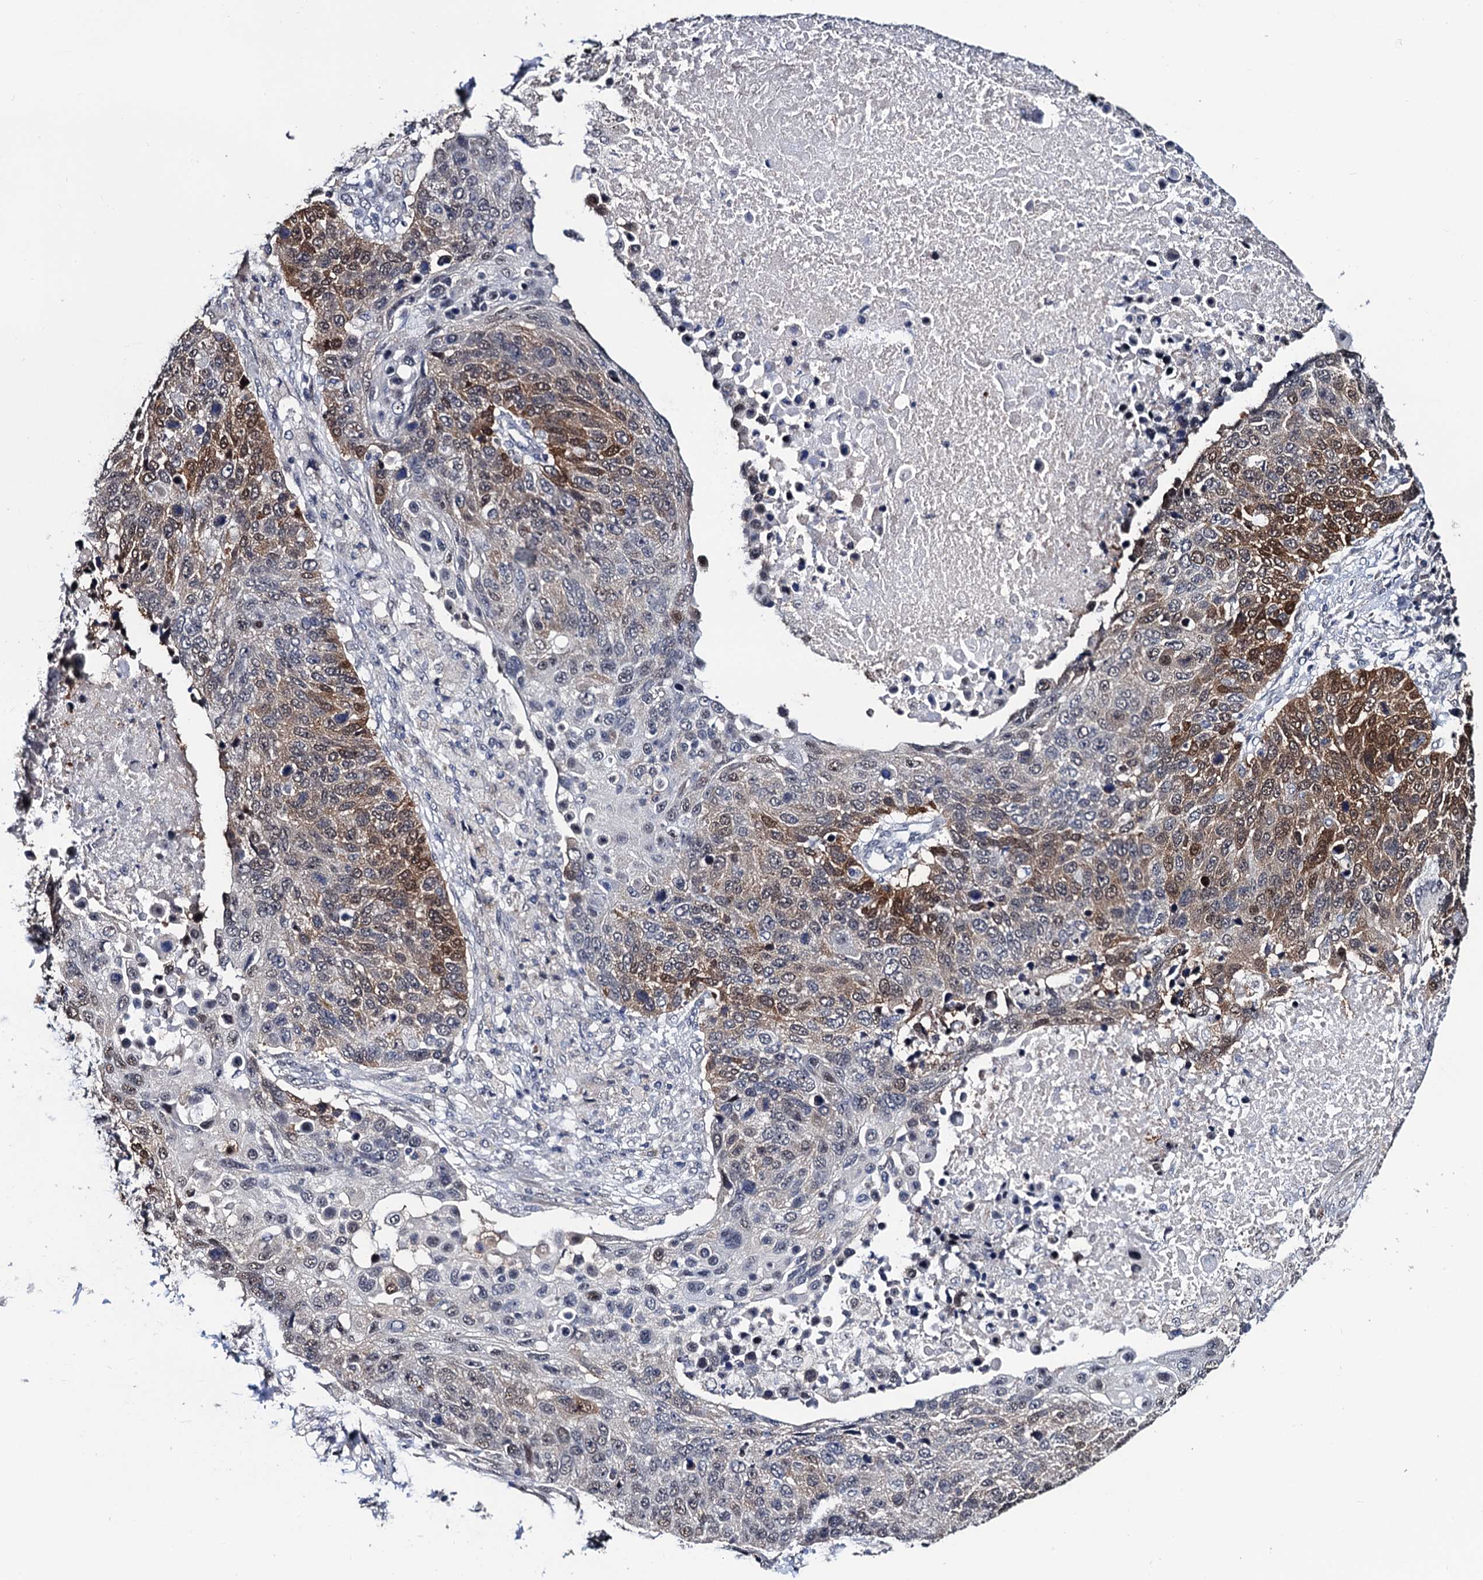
{"staining": {"intensity": "moderate", "quantity": "25%-75%", "location": "cytoplasmic/membranous,nuclear"}, "tissue": "lung cancer", "cell_type": "Tumor cells", "image_type": "cancer", "snomed": [{"axis": "morphology", "description": "Normal tissue, NOS"}, {"axis": "morphology", "description": "Squamous cell carcinoma, NOS"}, {"axis": "topography", "description": "Lymph node"}, {"axis": "topography", "description": "Lung"}], "caption": "A brown stain labels moderate cytoplasmic/membranous and nuclear staining of a protein in lung cancer tumor cells.", "gene": "FAM222A", "patient": {"sex": "male", "age": 66}}